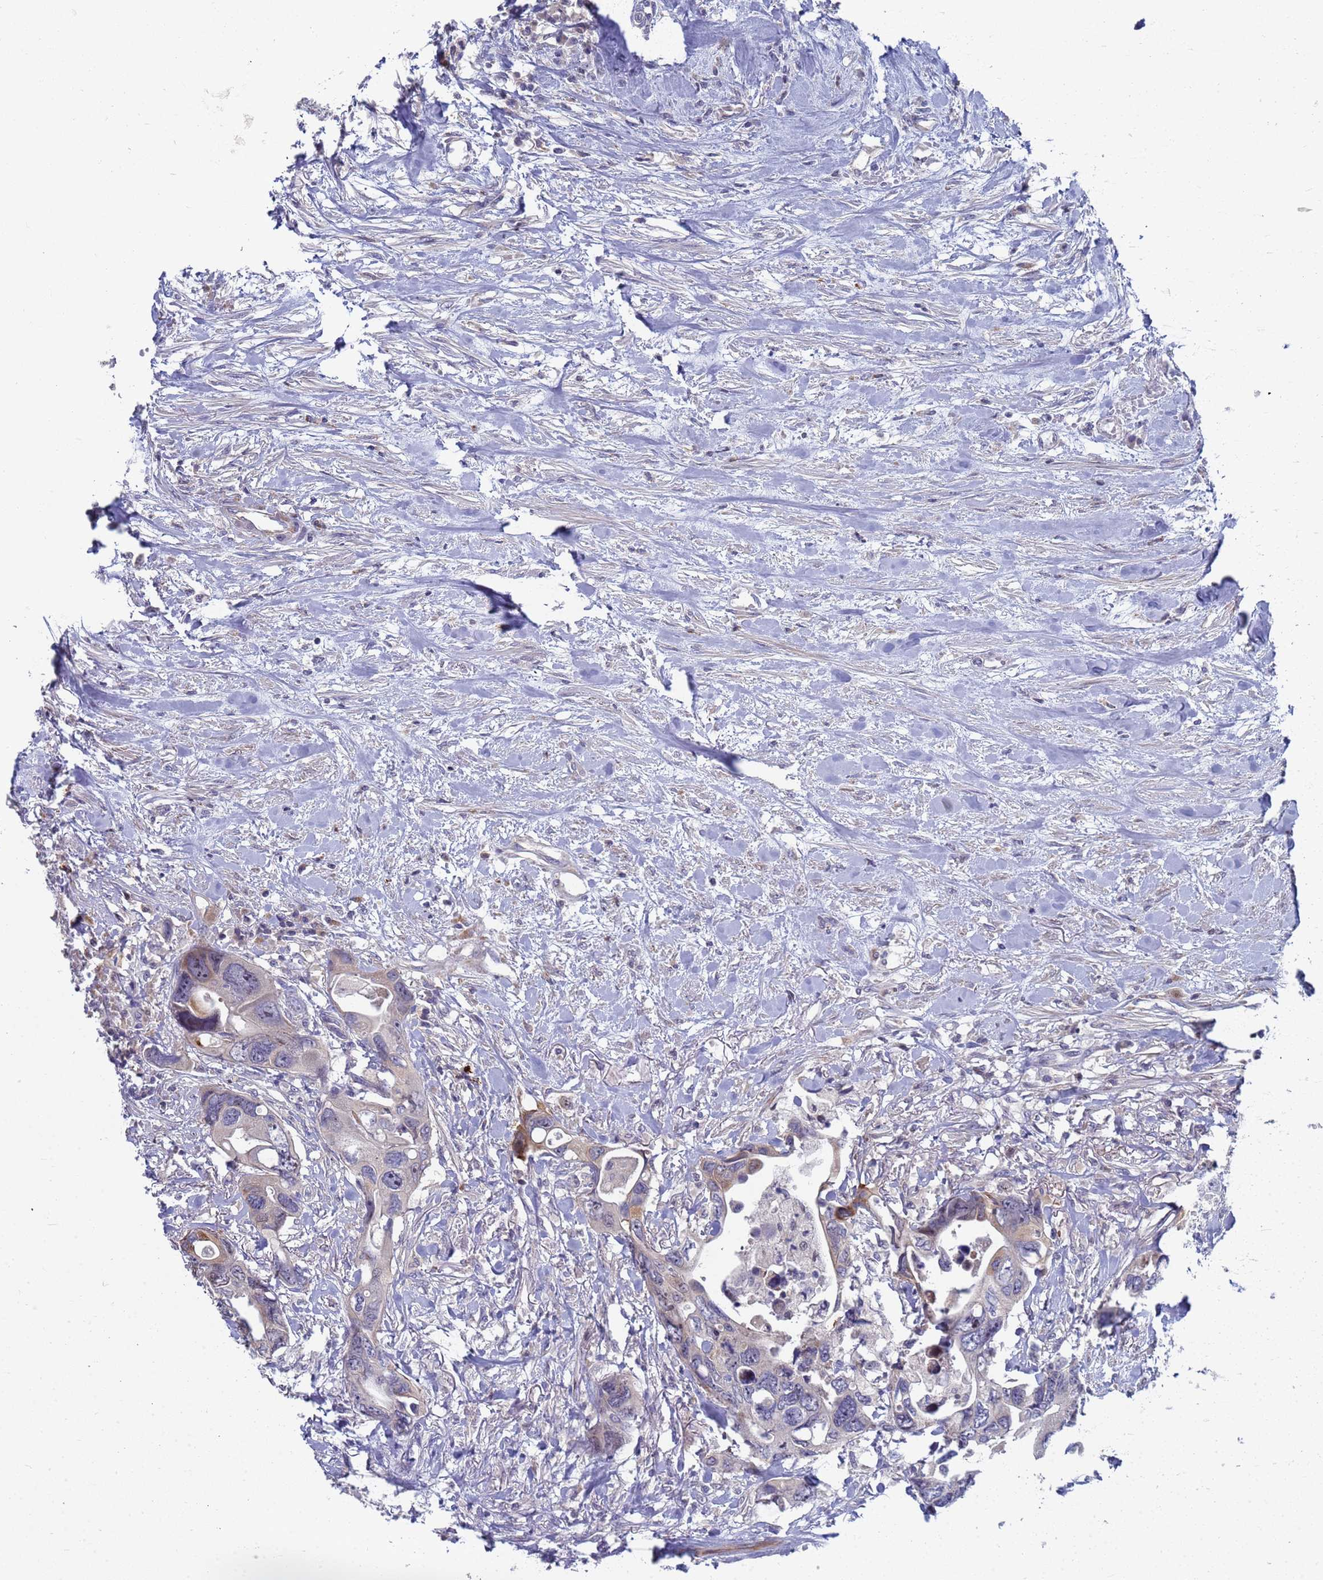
{"staining": {"intensity": "weak", "quantity": "<25%", "location": "cytoplasmic/membranous"}, "tissue": "colorectal cancer", "cell_type": "Tumor cells", "image_type": "cancer", "snomed": [{"axis": "morphology", "description": "Adenocarcinoma, NOS"}, {"axis": "topography", "description": "Rectum"}], "caption": "This photomicrograph is of colorectal adenocarcinoma stained with immunohistochemistry (IHC) to label a protein in brown with the nuclei are counter-stained blue. There is no staining in tumor cells.", "gene": "ENOSF1", "patient": {"sex": "male", "age": 57}}